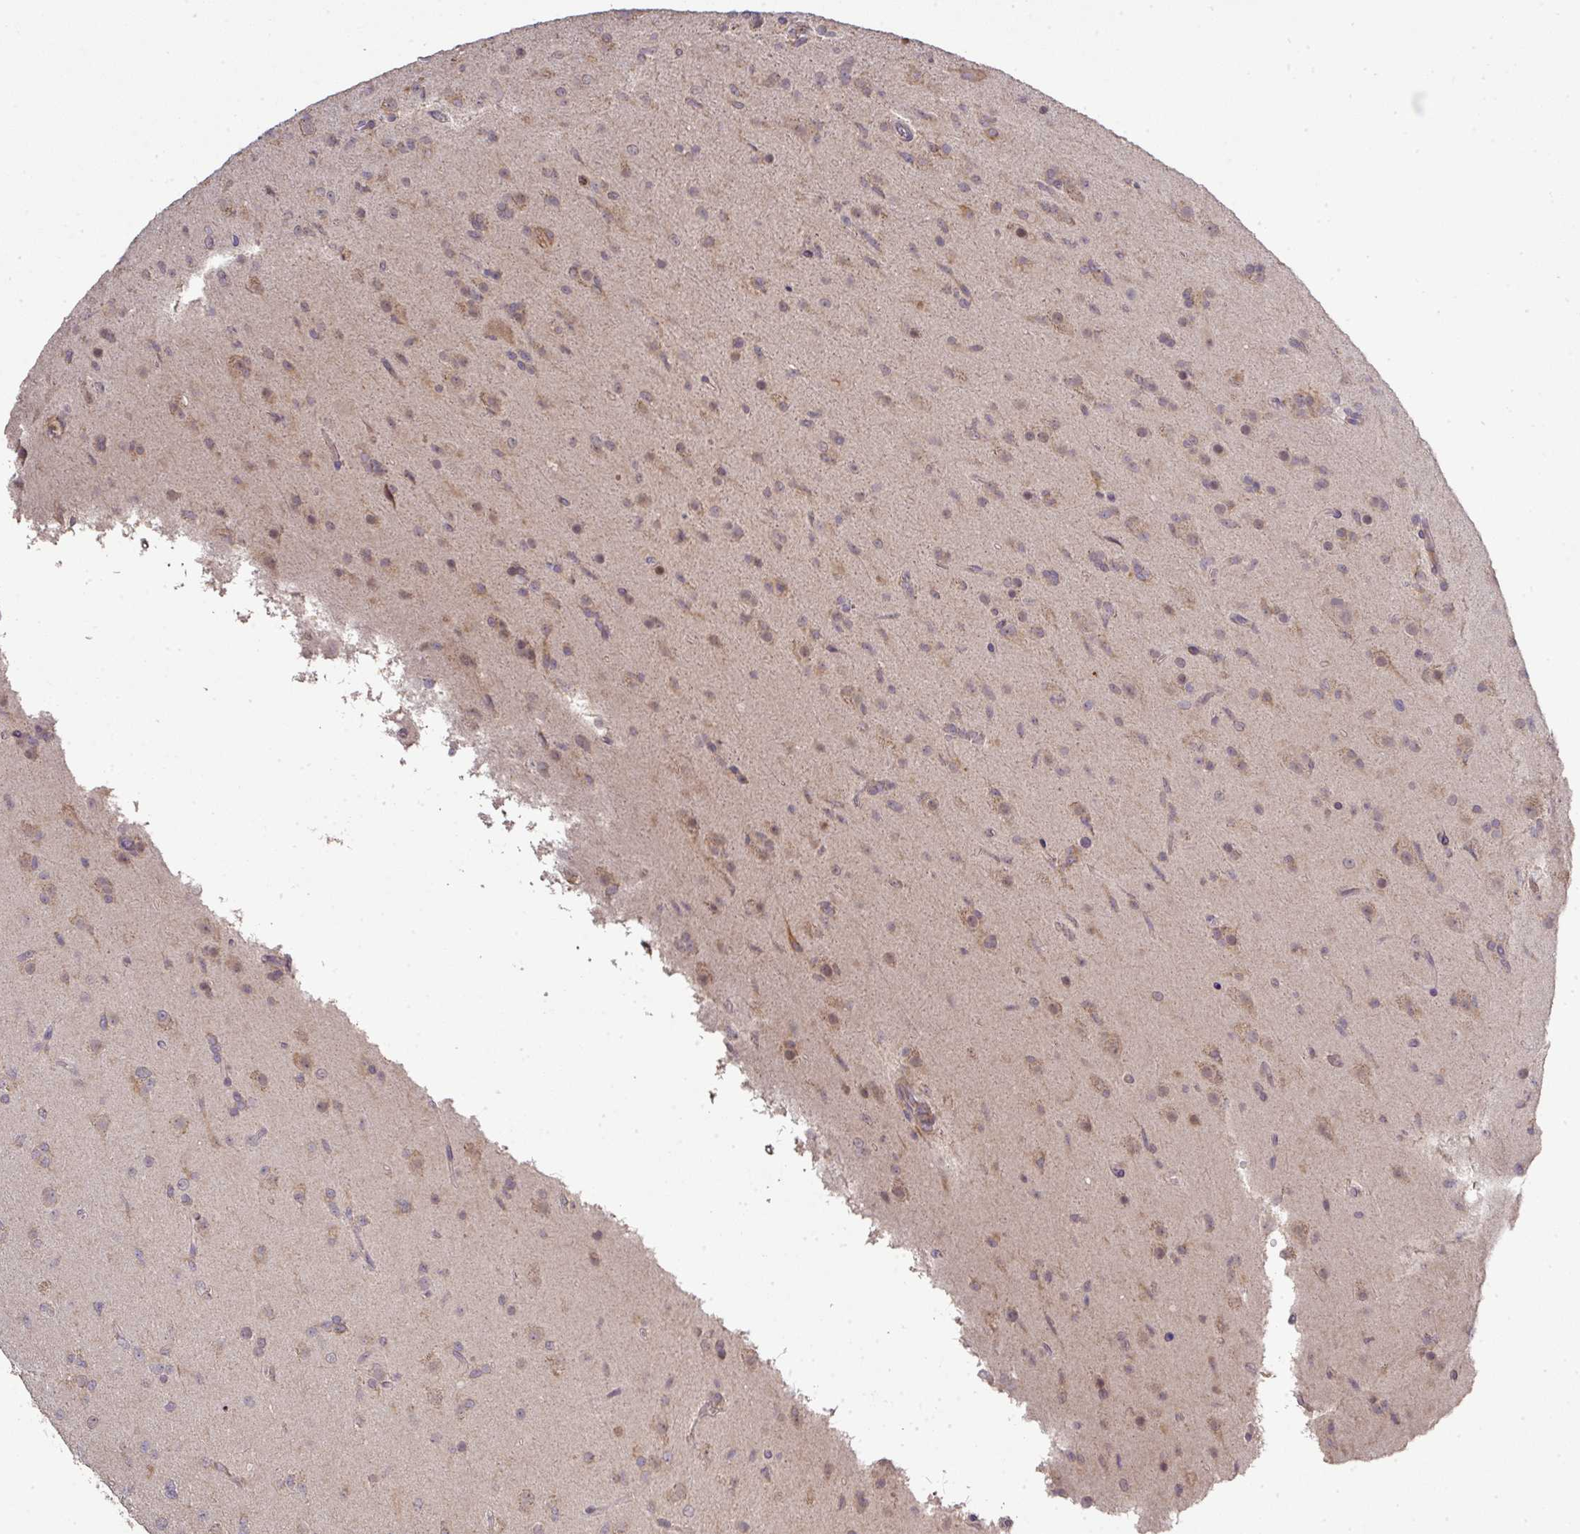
{"staining": {"intensity": "weak", "quantity": ">75%", "location": "cytoplasmic/membranous"}, "tissue": "glioma", "cell_type": "Tumor cells", "image_type": "cancer", "snomed": [{"axis": "morphology", "description": "Glioma, malignant, Low grade"}, {"axis": "topography", "description": "Brain"}], "caption": "The histopathology image displays a brown stain indicating the presence of a protein in the cytoplasmic/membranous of tumor cells in malignant glioma (low-grade).", "gene": "GALP", "patient": {"sex": "male", "age": 65}}